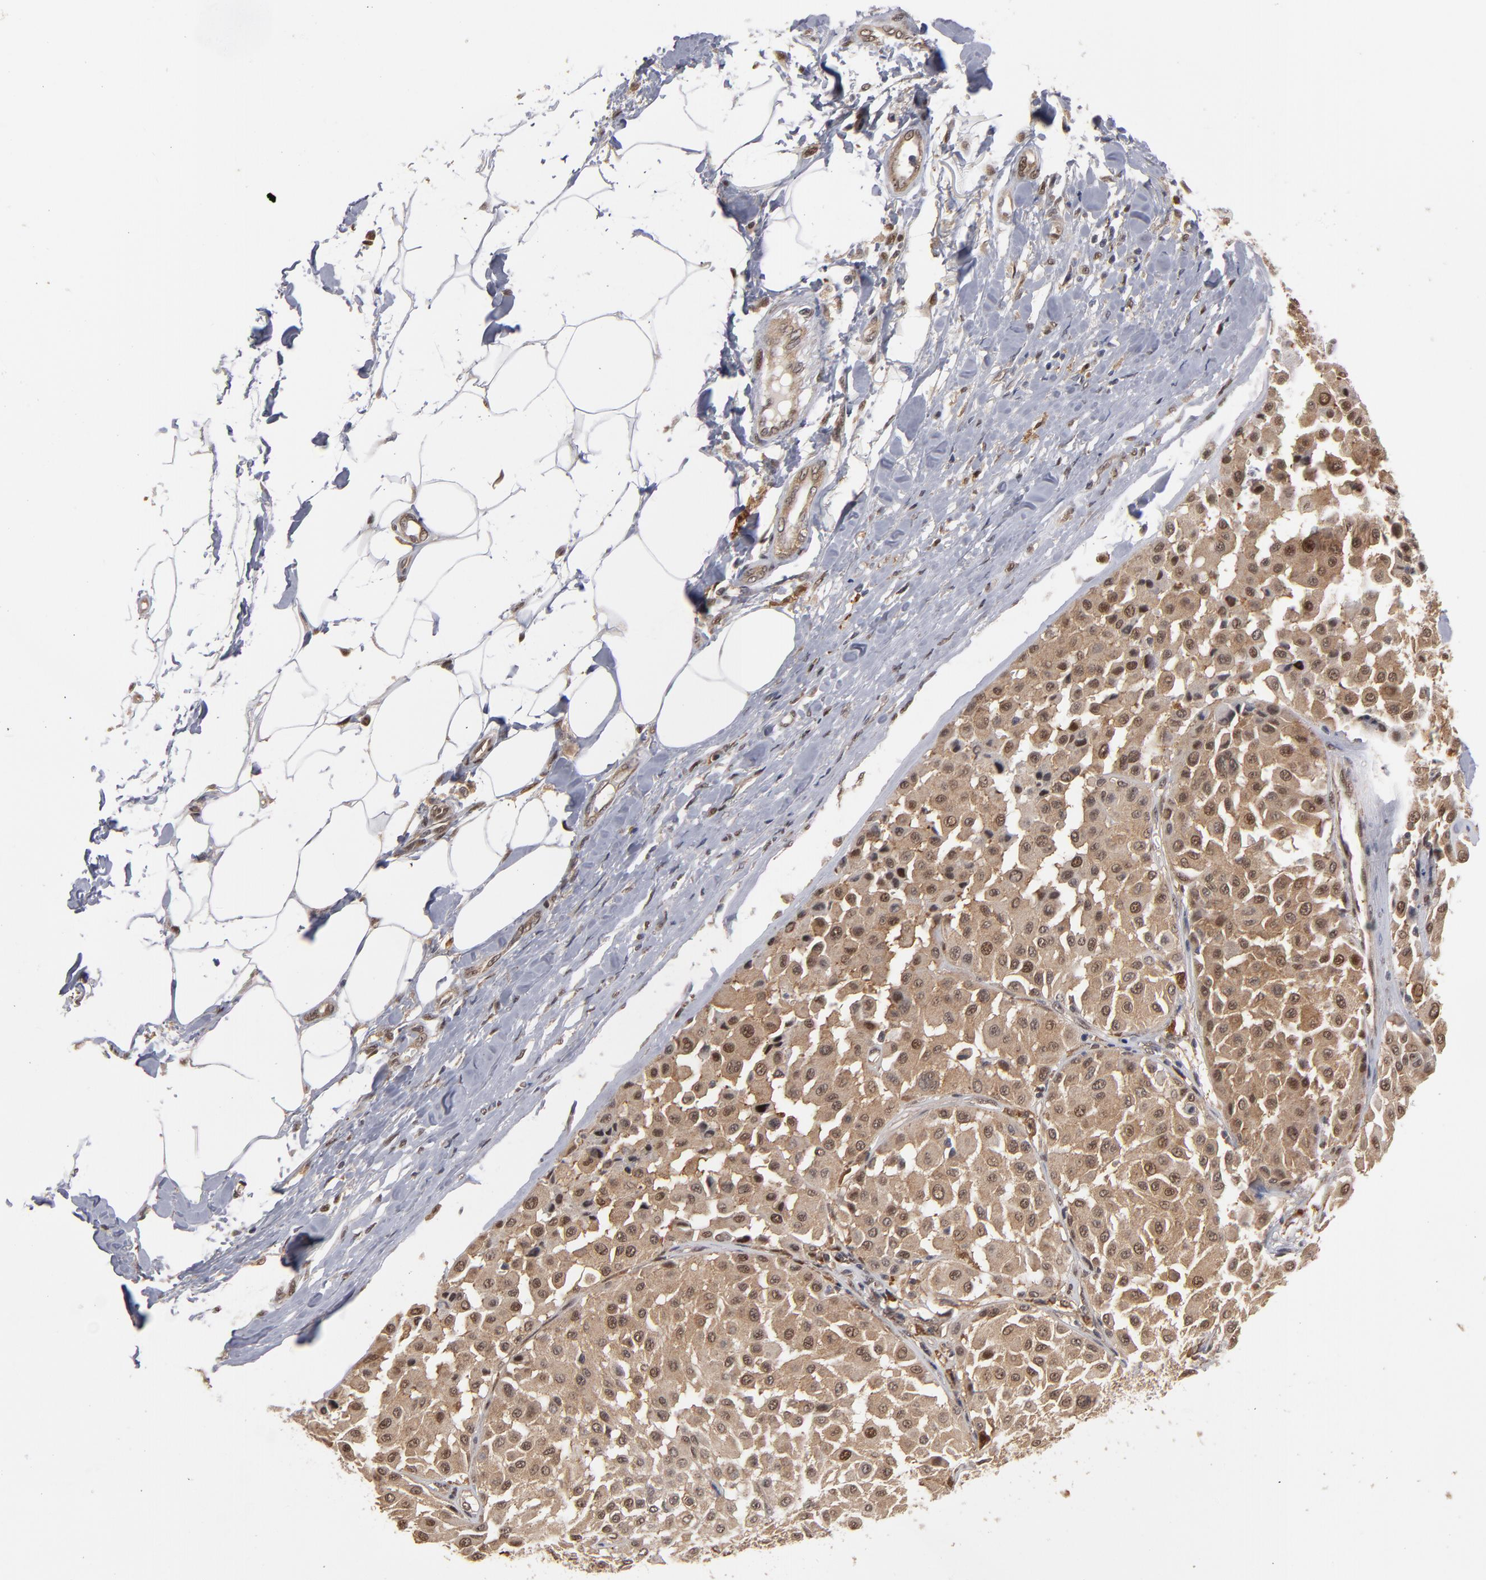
{"staining": {"intensity": "moderate", "quantity": ">75%", "location": "cytoplasmic/membranous,nuclear"}, "tissue": "melanoma", "cell_type": "Tumor cells", "image_type": "cancer", "snomed": [{"axis": "morphology", "description": "Malignant melanoma, Metastatic site"}, {"axis": "topography", "description": "Soft tissue"}], "caption": "Protein expression analysis of human melanoma reveals moderate cytoplasmic/membranous and nuclear expression in about >75% of tumor cells. (DAB IHC with brightfield microscopy, high magnification).", "gene": "HUWE1", "patient": {"sex": "male", "age": 41}}